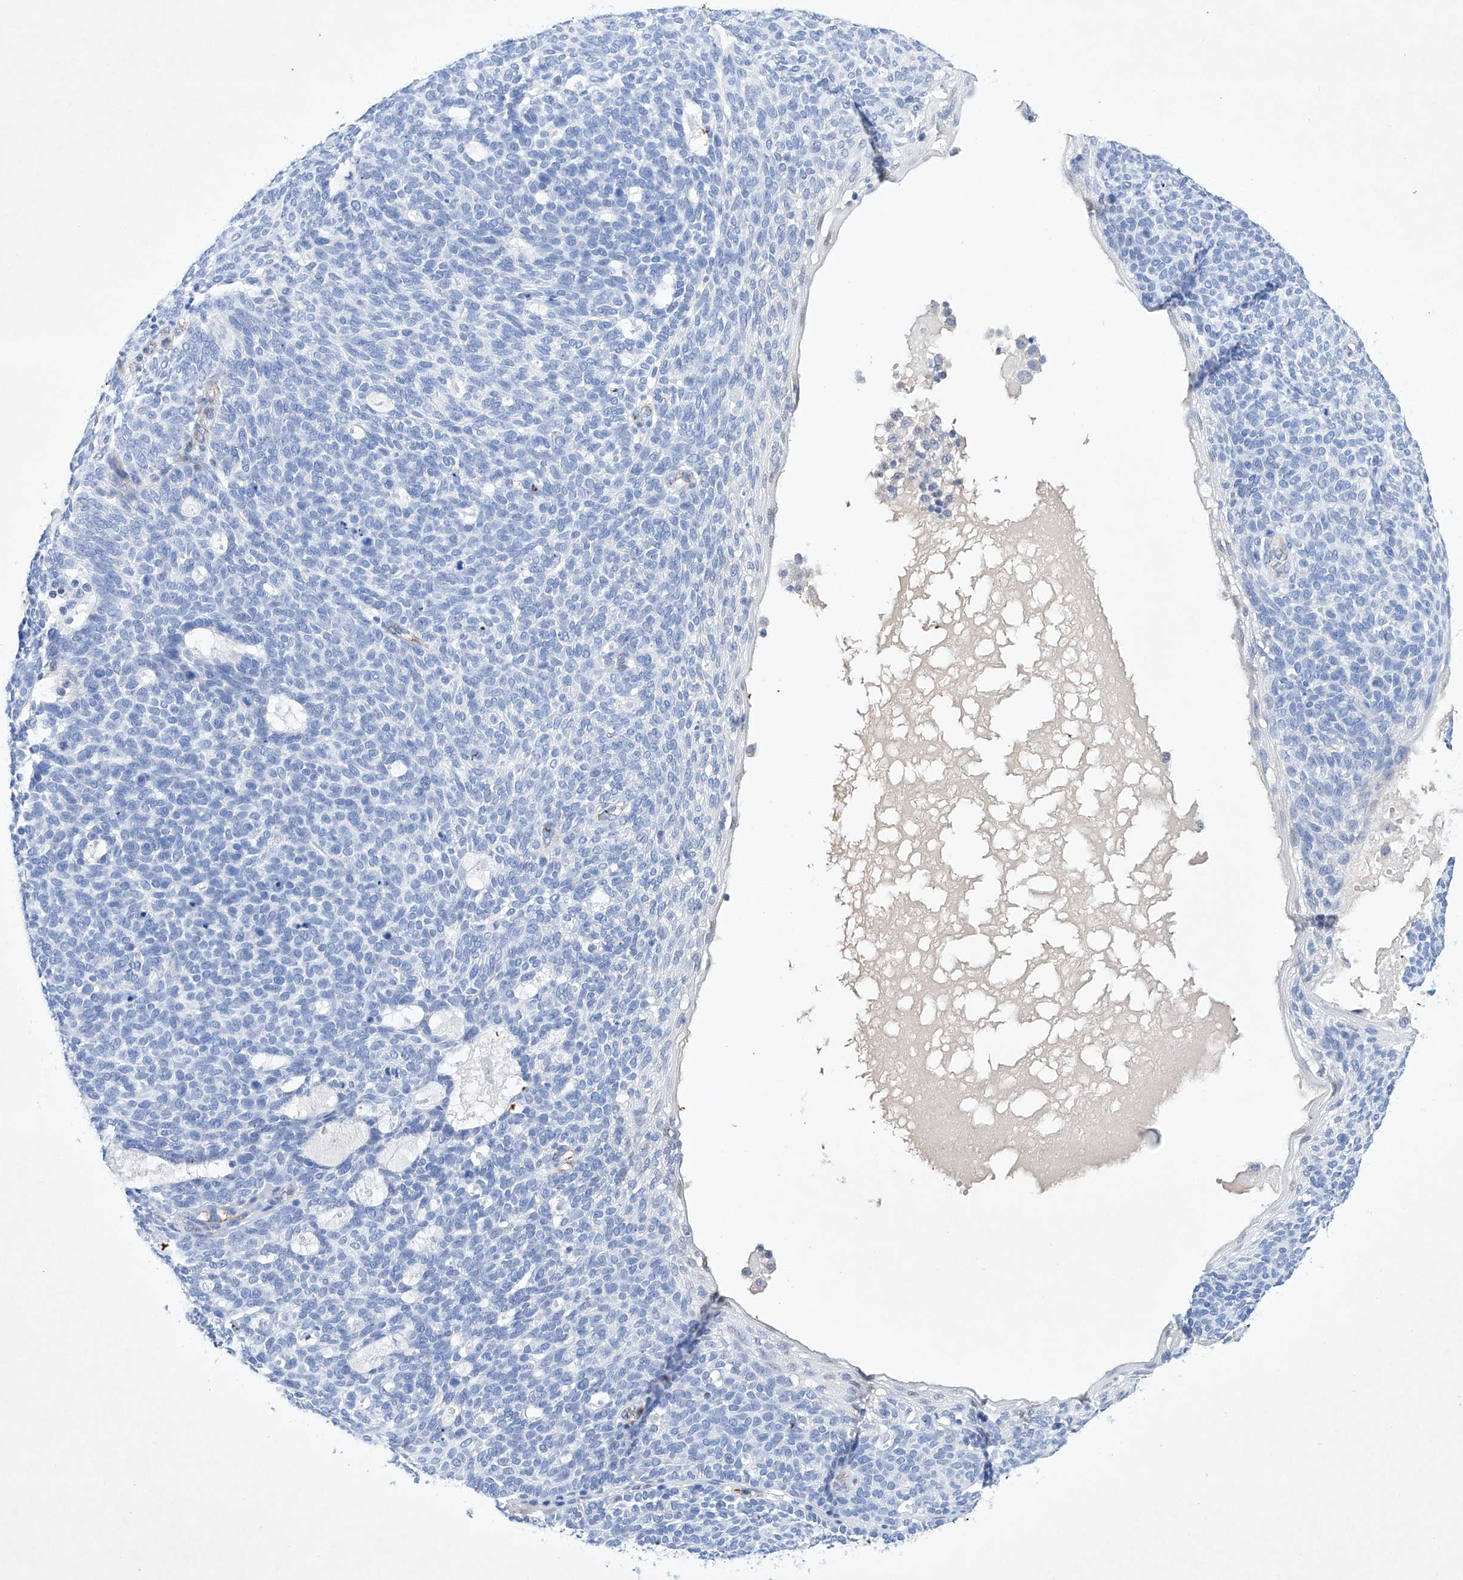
{"staining": {"intensity": "negative", "quantity": "none", "location": "none"}, "tissue": "skin cancer", "cell_type": "Tumor cells", "image_type": "cancer", "snomed": [{"axis": "morphology", "description": "Squamous cell carcinoma, NOS"}, {"axis": "topography", "description": "Skin"}], "caption": "IHC histopathology image of skin squamous cell carcinoma stained for a protein (brown), which demonstrates no positivity in tumor cells.", "gene": "ETV7", "patient": {"sex": "female", "age": 90}}